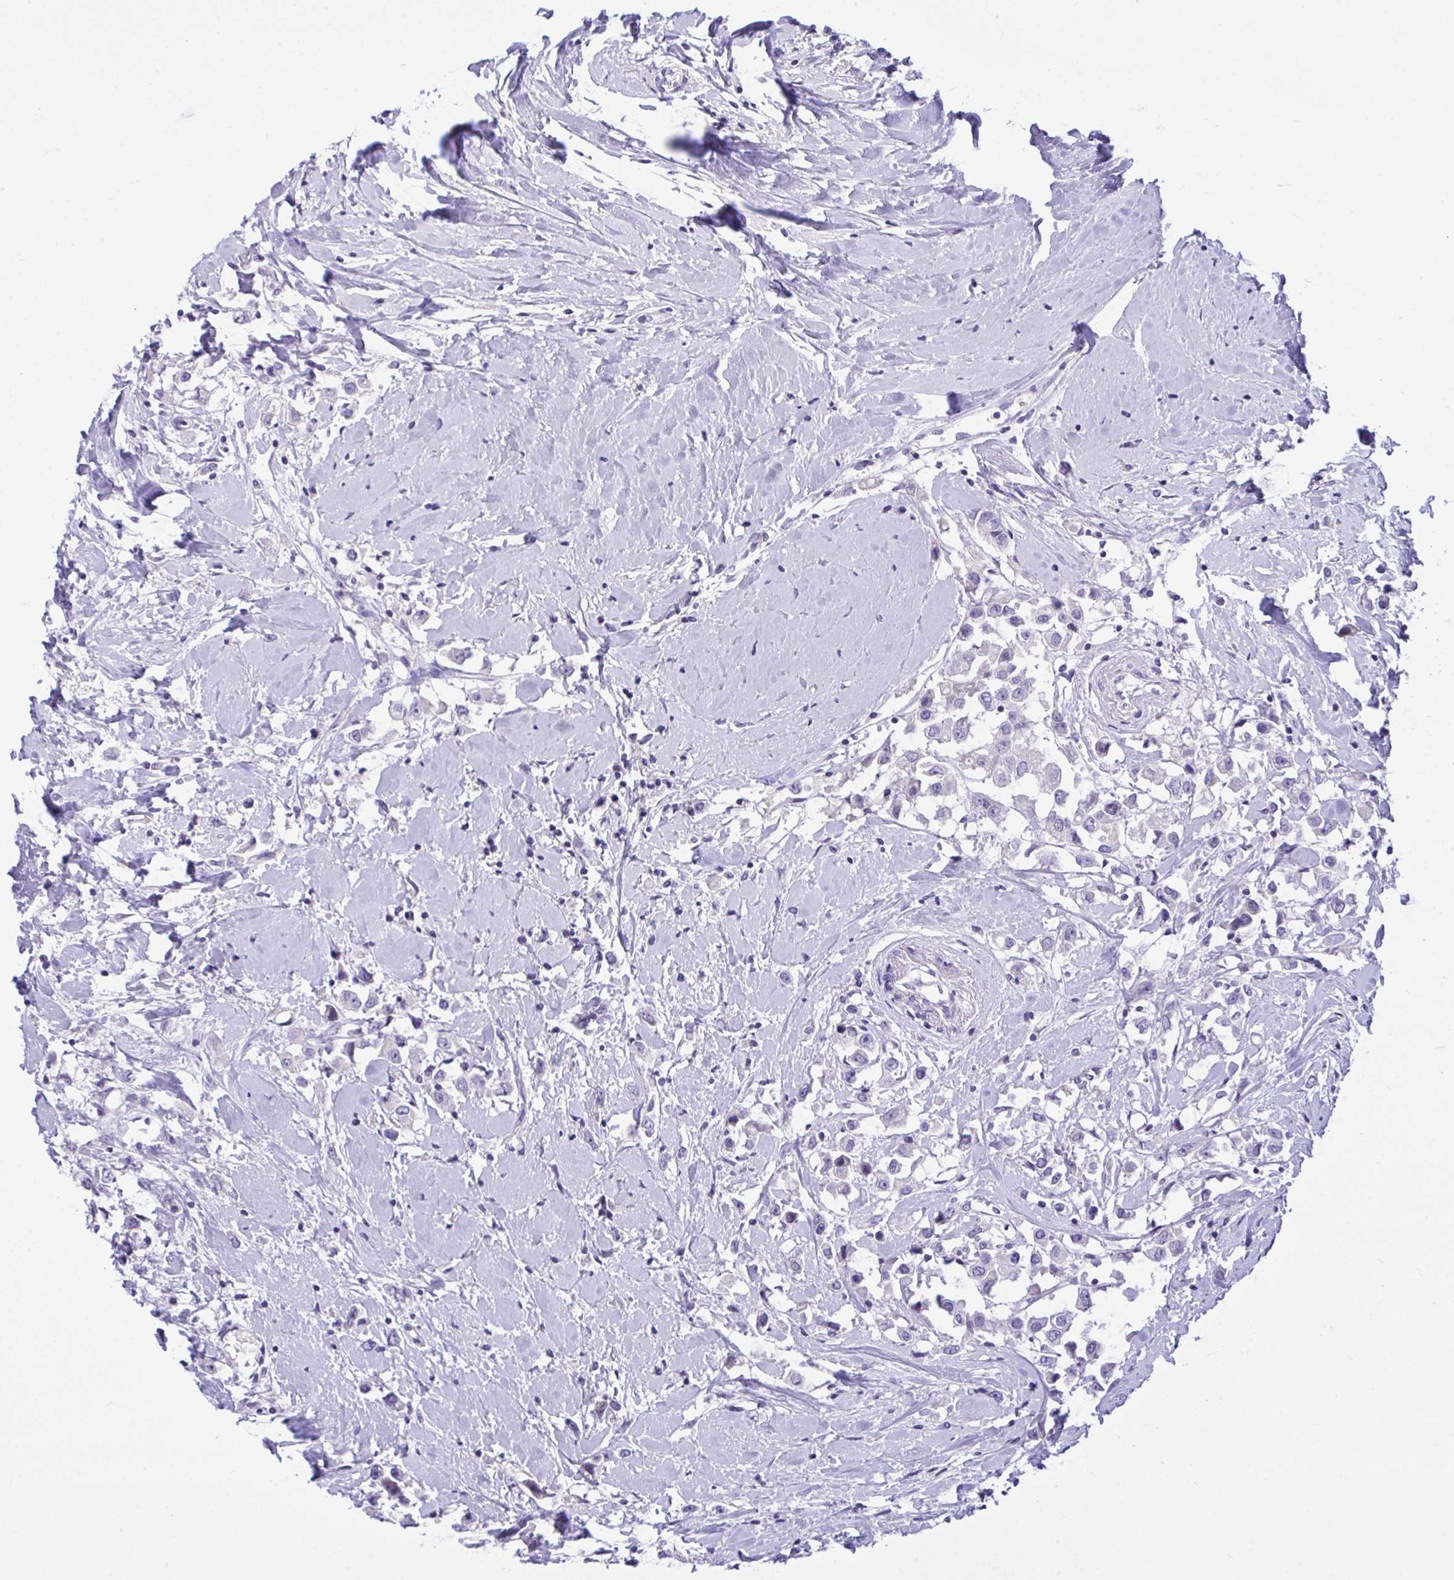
{"staining": {"intensity": "negative", "quantity": "none", "location": "none"}, "tissue": "breast cancer", "cell_type": "Tumor cells", "image_type": "cancer", "snomed": [{"axis": "morphology", "description": "Duct carcinoma"}, {"axis": "topography", "description": "Breast"}], "caption": "Tumor cells are negative for brown protein staining in breast invasive ductal carcinoma.", "gene": "WDR97", "patient": {"sex": "female", "age": 61}}